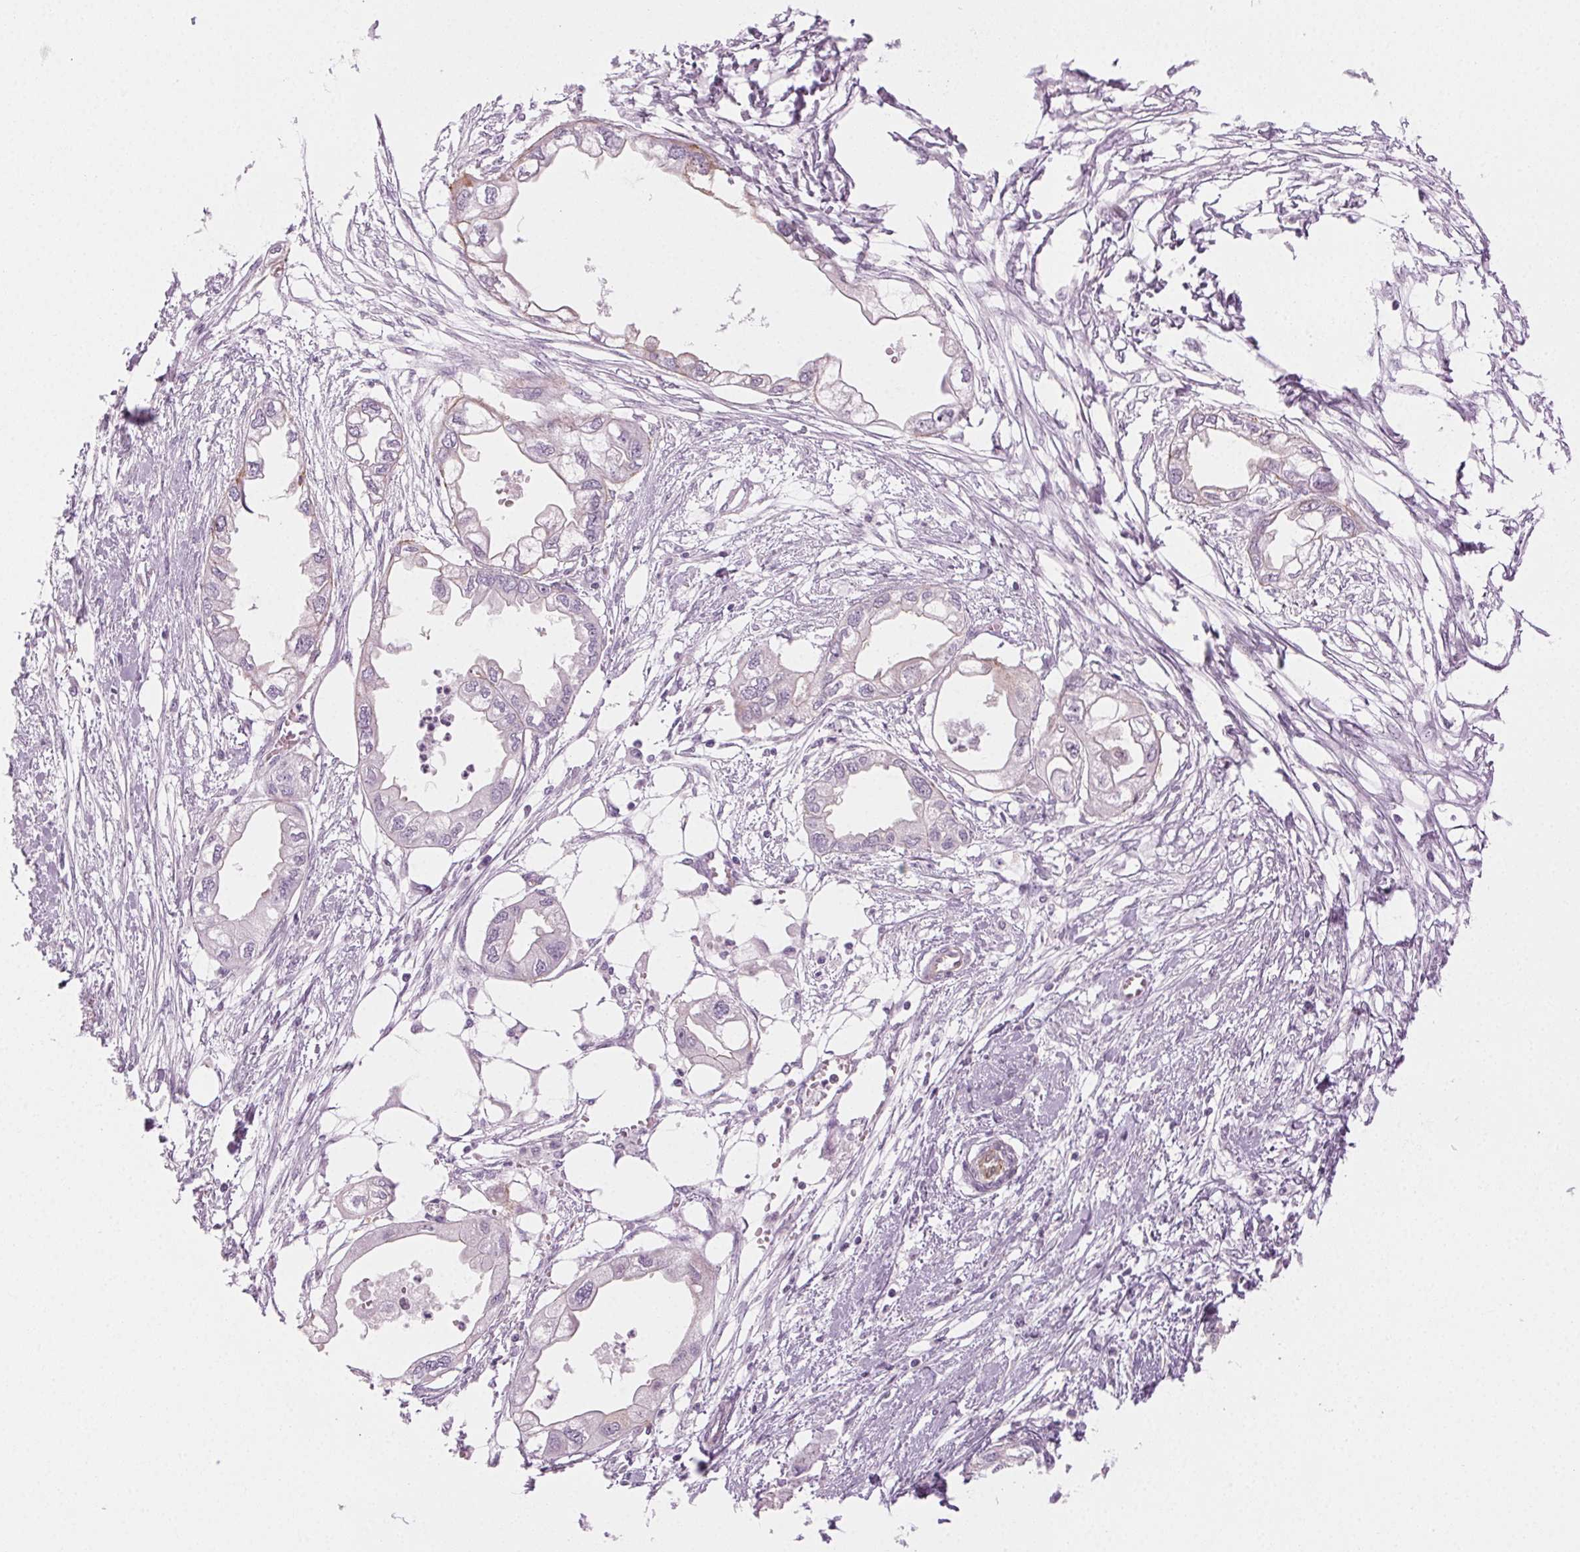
{"staining": {"intensity": "negative", "quantity": "none", "location": "none"}, "tissue": "endometrial cancer", "cell_type": "Tumor cells", "image_type": "cancer", "snomed": [{"axis": "morphology", "description": "Adenocarcinoma, NOS"}, {"axis": "morphology", "description": "Adenocarcinoma, metastatic, NOS"}, {"axis": "topography", "description": "Adipose tissue"}, {"axis": "topography", "description": "Endometrium"}], "caption": "DAB (3,3'-diaminobenzidine) immunohistochemical staining of human endometrial cancer shows no significant staining in tumor cells.", "gene": "AIF1L", "patient": {"sex": "female", "age": 67}}